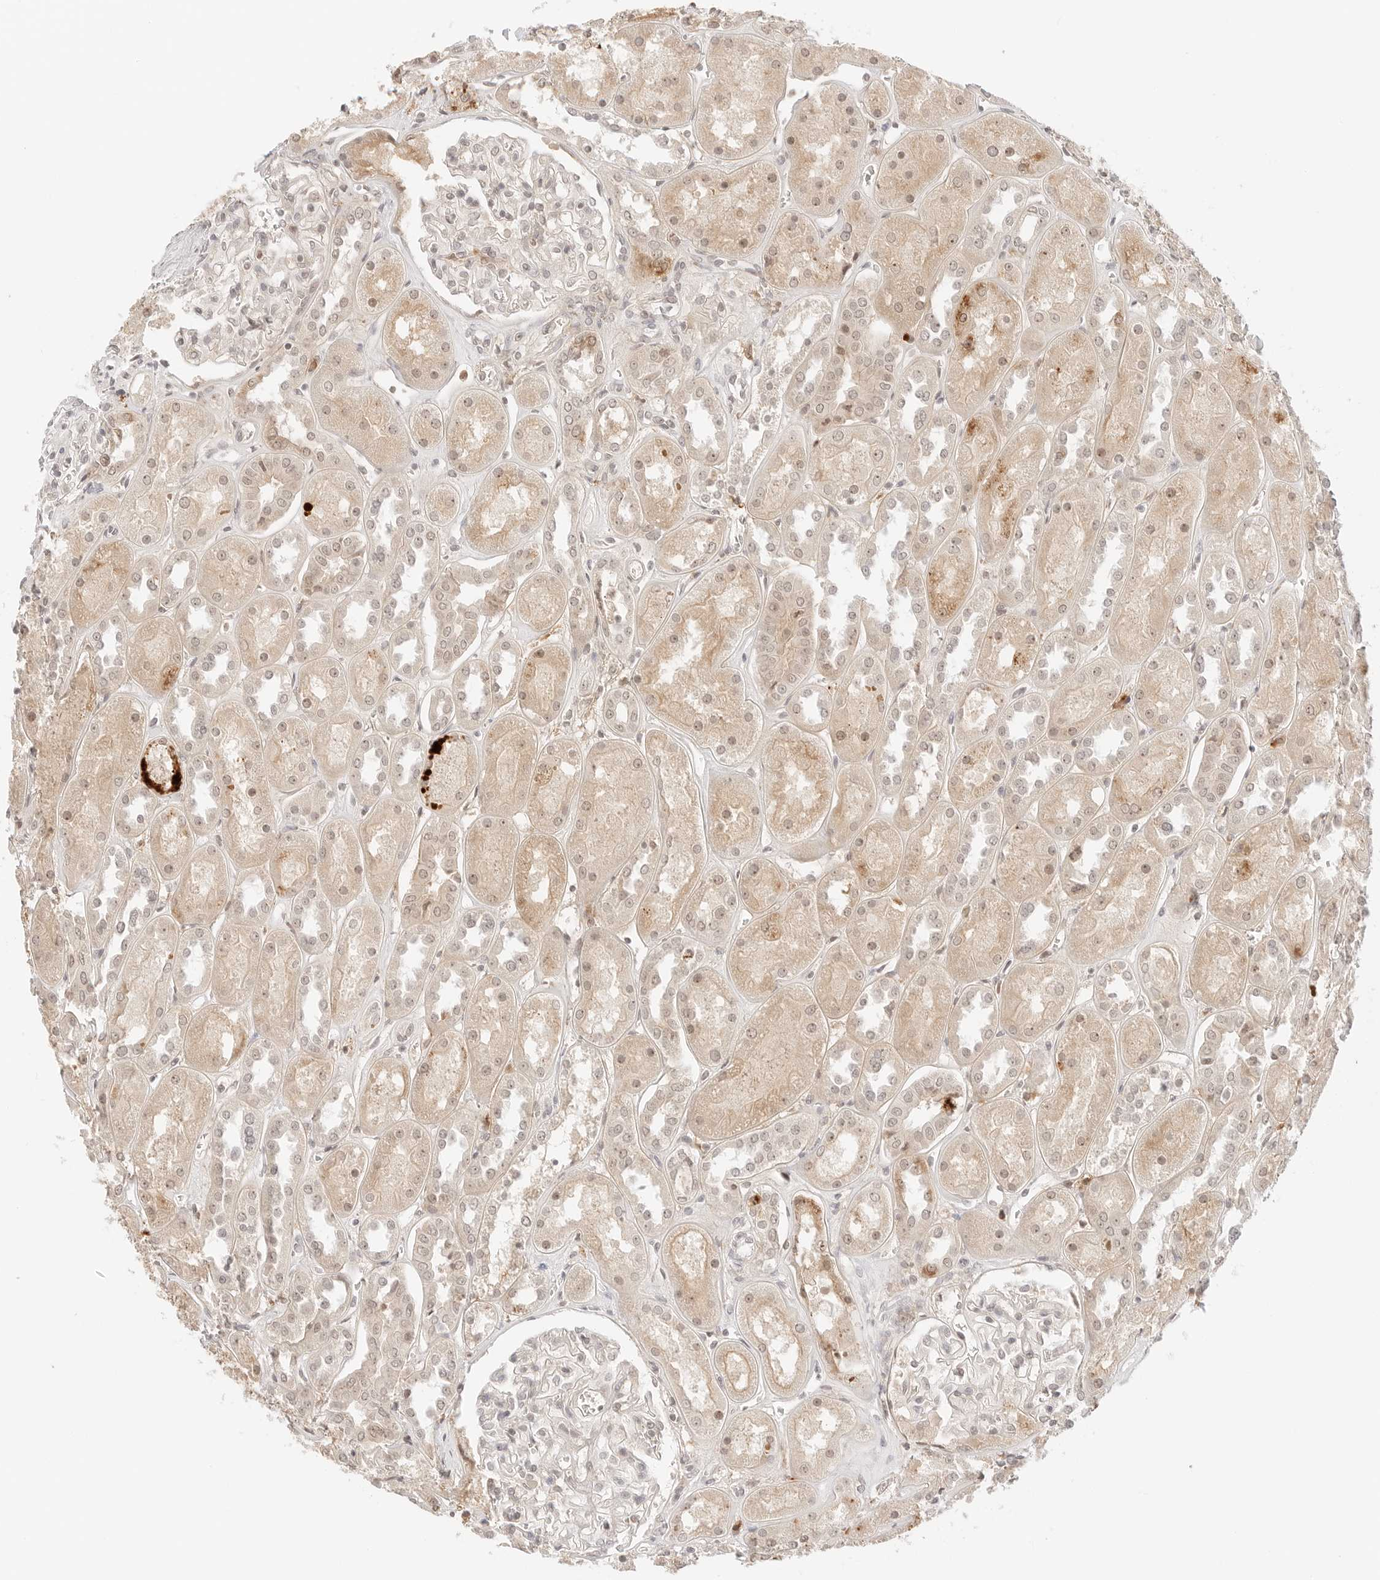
{"staining": {"intensity": "moderate", "quantity": "25%-75%", "location": "nuclear"}, "tissue": "kidney", "cell_type": "Cells in glomeruli", "image_type": "normal", "snomed": [{"axis": "morphology", "description": "Normal tissue, NOS"}, {"axis": "topography", "description": "Kidney"}], "caption": "Immunohistochemical staining of unremarkable kidney reveals moderate nuclear protein staining in approximately 25%-75% of cells in glomeruli. The staining was performed using DAB (3,3'-diaminobenzidine) to visualize the protein expression in brown, while the nuclei were stained in blue with hematoxylin (Magnification: 20x).", "gene": "RPS6KL1", "patient": {"sex": "male", "age": 70}}